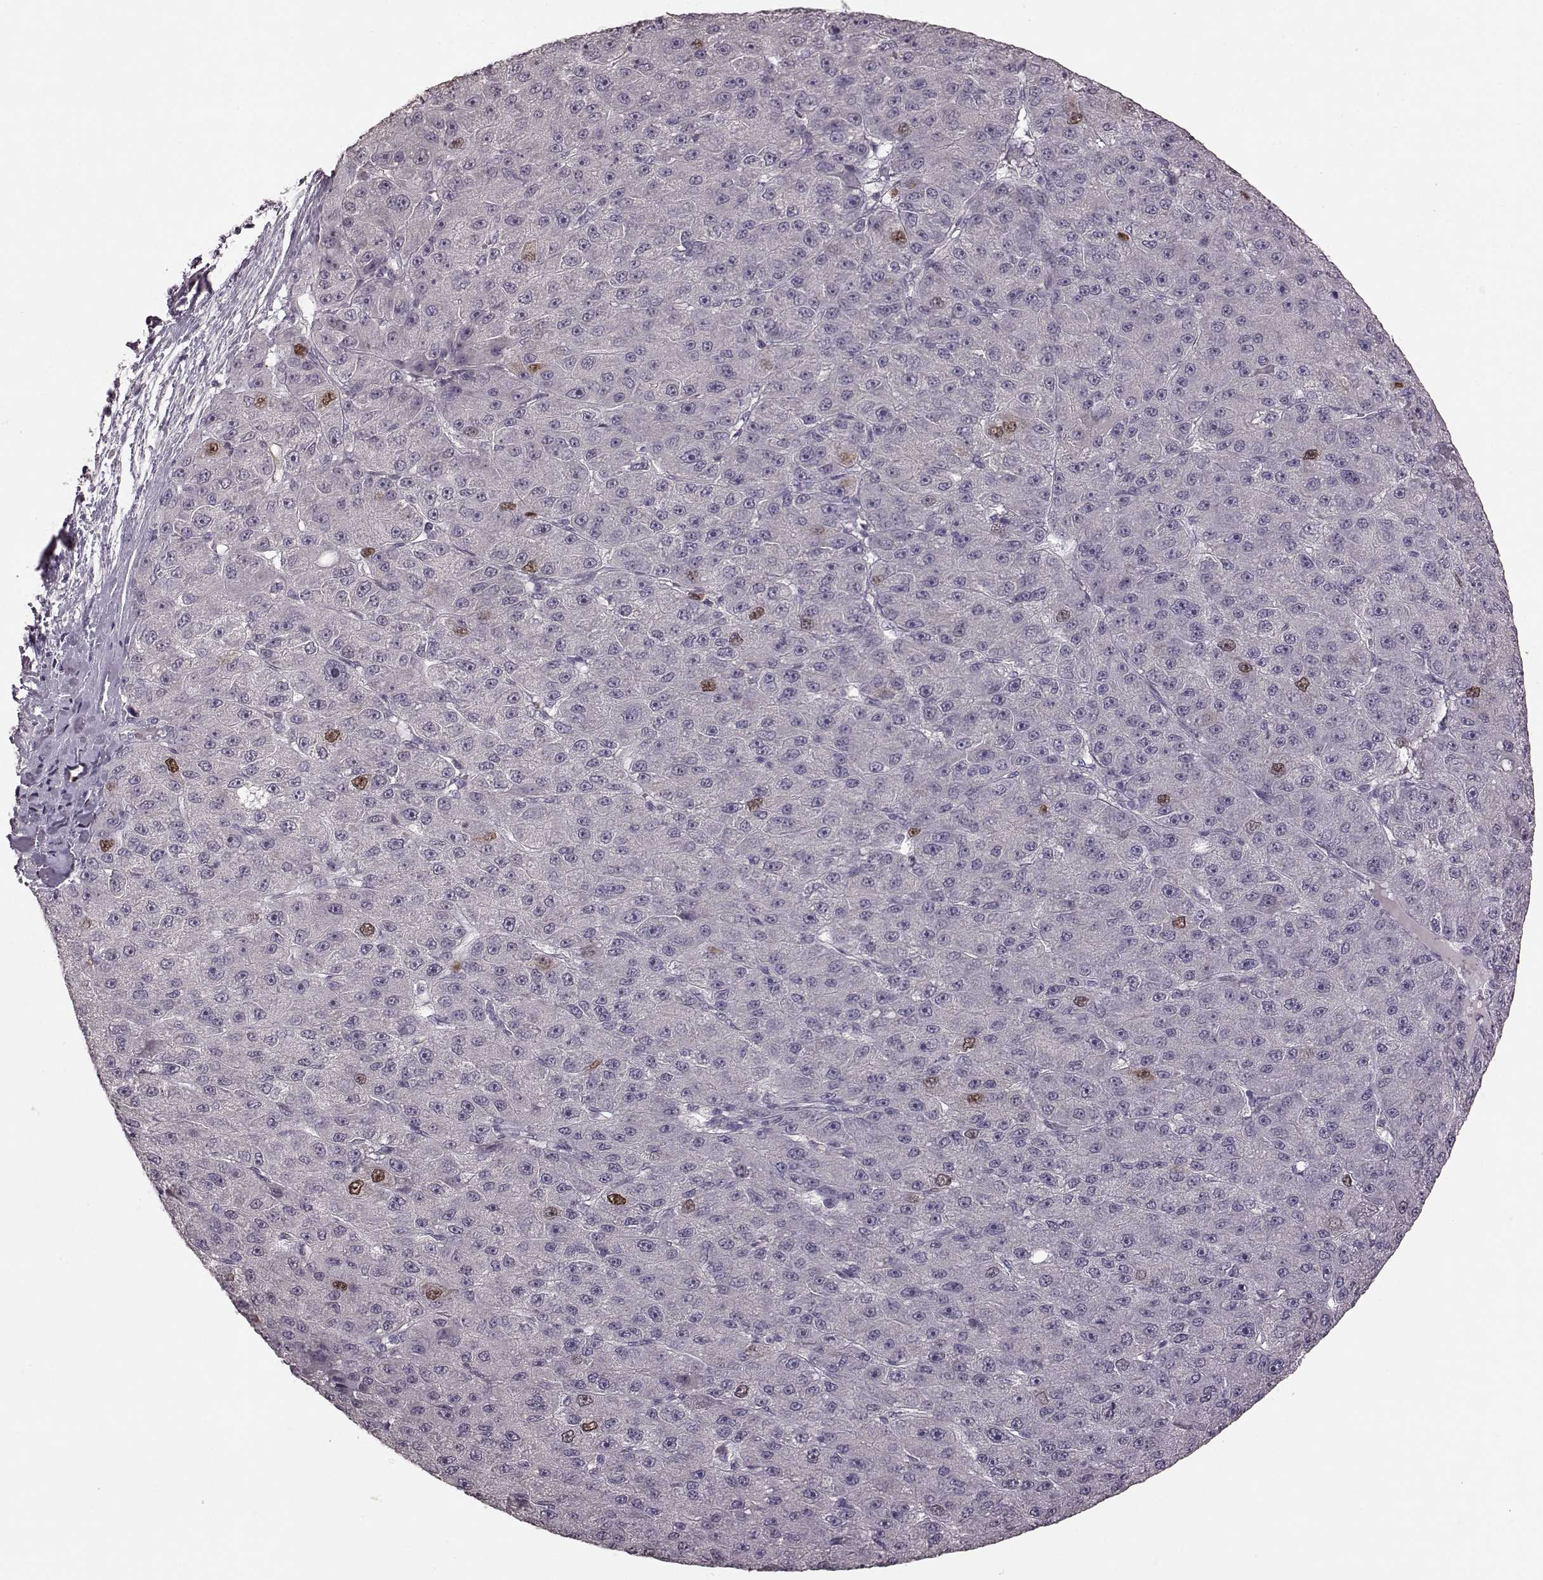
{"staining": {"intensity": "moderate", "quantity": "<25%", "location": "nuclear"}, "tissue": "liver cancer", "cell_type": "Tumor cells", "image_type": "cancer", "snomed": [{"axis": "morphology", "description": "Carcinoma, Hepatocellular, NOS"}, {"axis": "topography", "description": "Liver"}], "caption": "A brown stain labels moderate nuclear staining of a protein in liver cancer (hepatocellular carcinoma) tumor cells.", "gene": "CCNA2", "patient": {"sex": "male", "age": 67}}